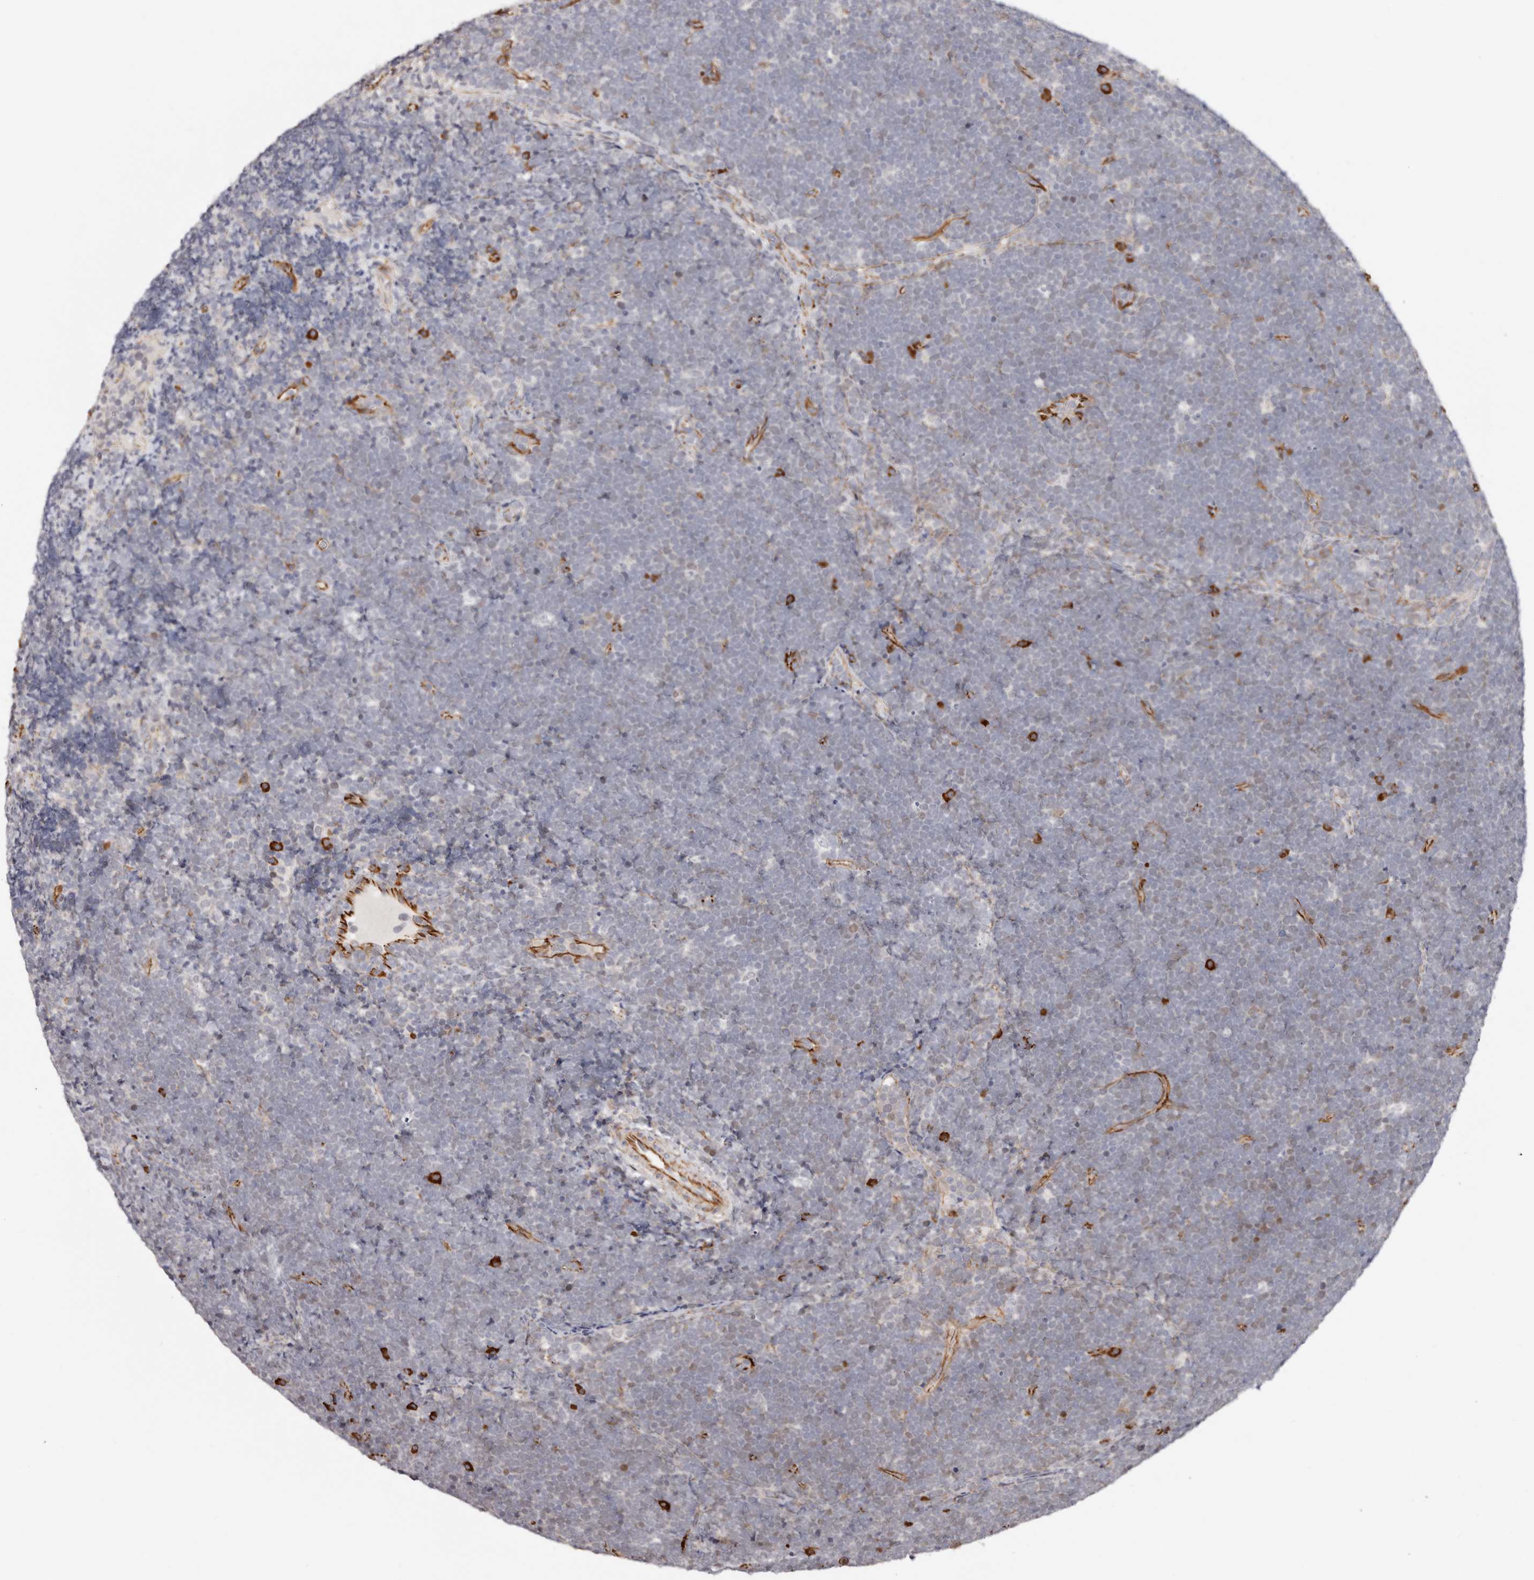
{"staining": {"intensity": "negative", "quantity": "none", "location": "none"}, "tissue": "lymphoma", "cell_type": "Tumor cells", "image_type": "cancer", "snomed": [{"axis": "morphology", "description": "Malignant lymphoma, non-Hodgkin's type, High grade"}, {"axis": "topography", "description": "Lymph node"}], "caption": "Protein analysis of malignant lymphoma, non-Hodgkin's type (high-grade) exhibits no significant expression in tumor cells.", "gene": "CTNNB1", "patient": {"sex": "male", "age": 13}}